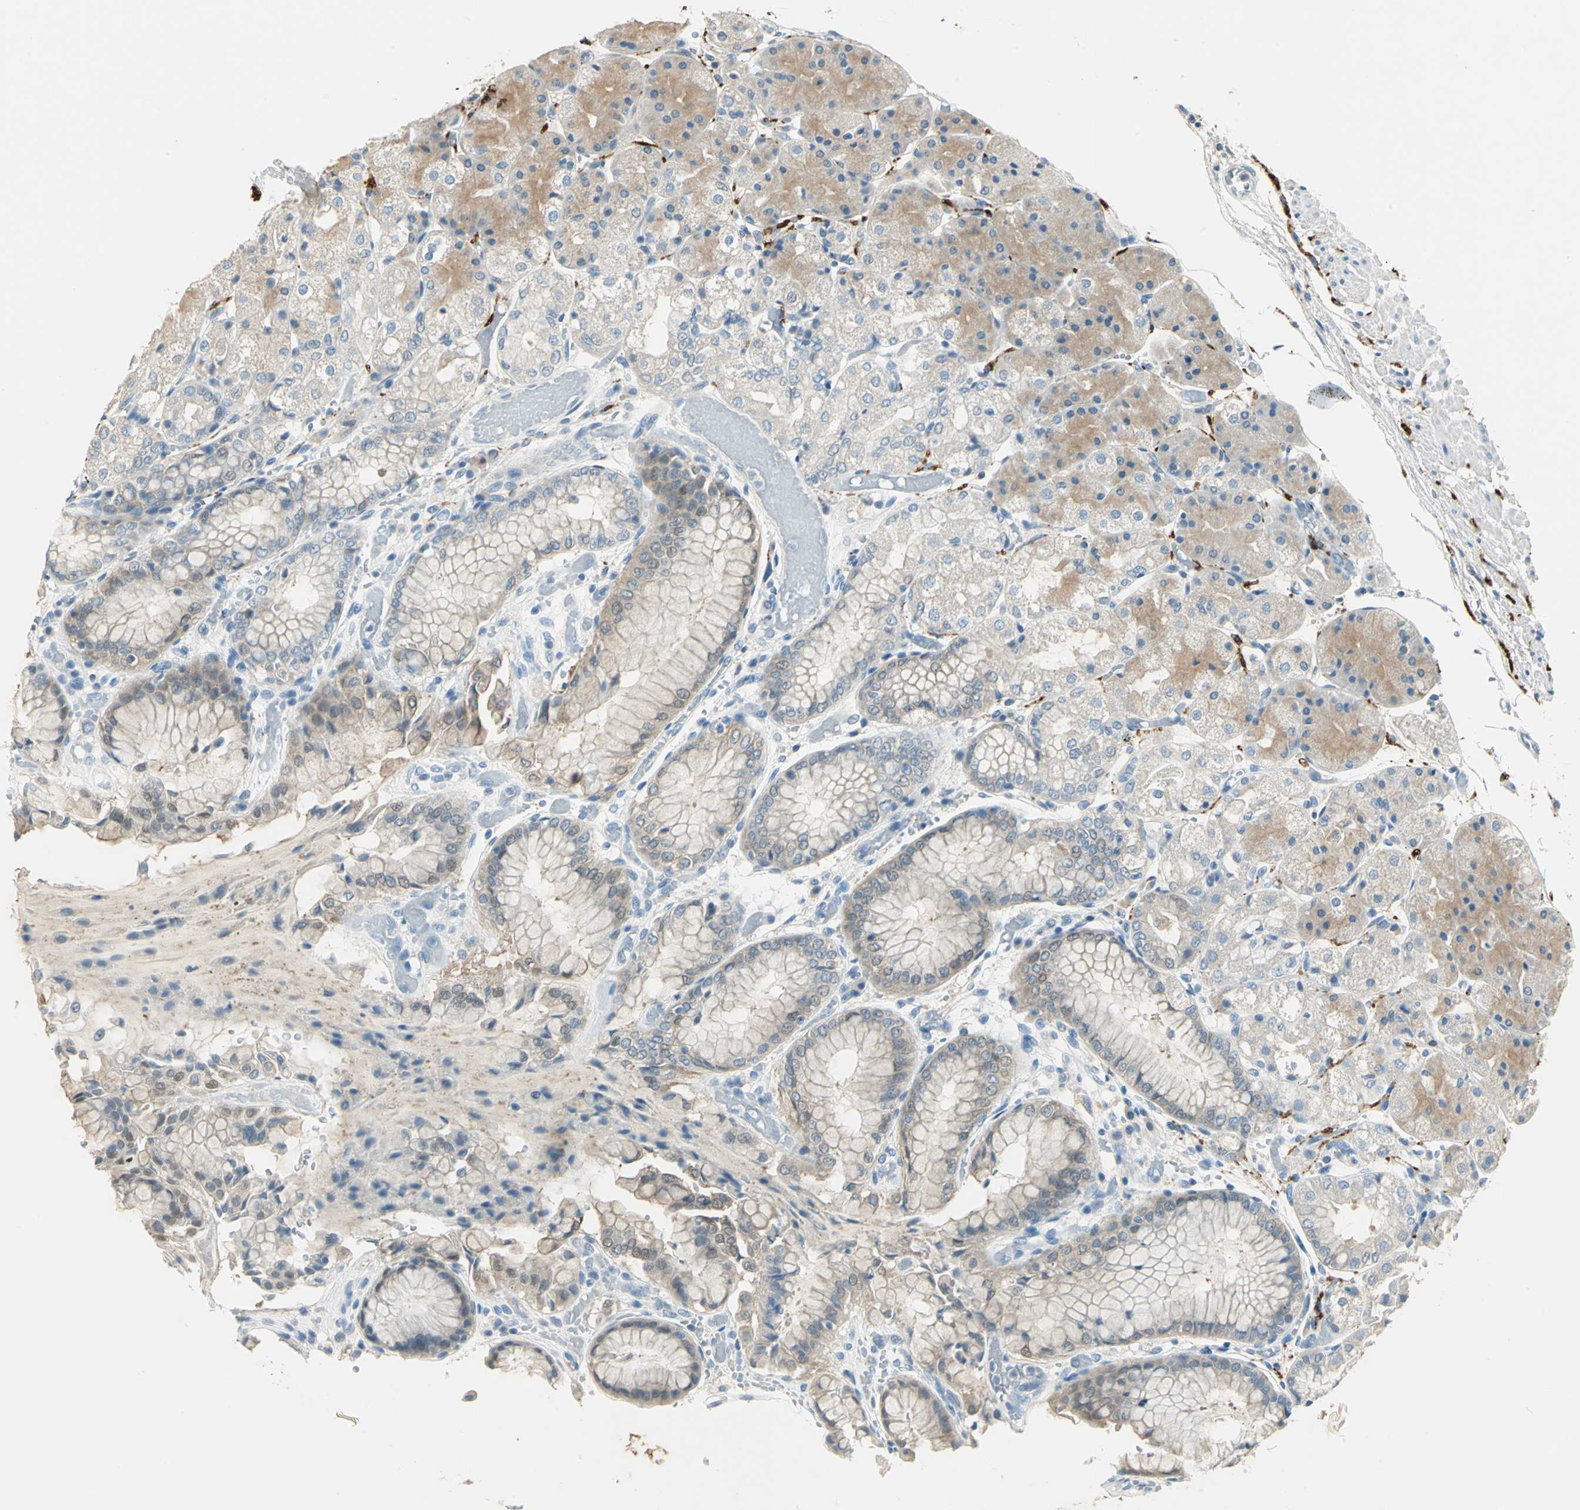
{"staining": {"intensity": "moderate", "quantity": "25%-75%", "location": "cytoplasmic/membranous,nuclear"}, "tissue": "stomach", "cell_type": "Glandular cells", "image_type": "normal", "snomed": [{"axis": "morphology", "description": "Normal tissue, NOS"}, {"axis": "topography", "description": "Stomach, upper"}], "caption": "This micrograph demonstrates benign stomach stained with immunohistochemistry to label a protein in brown. The cytoplasmic/membranous,nuclear of glandular cells show moderate positivity for the protein. Nuclei are counter-stained blue.", "gene": "UCHL1", "patient": {"sex": "male", "age": 72}}